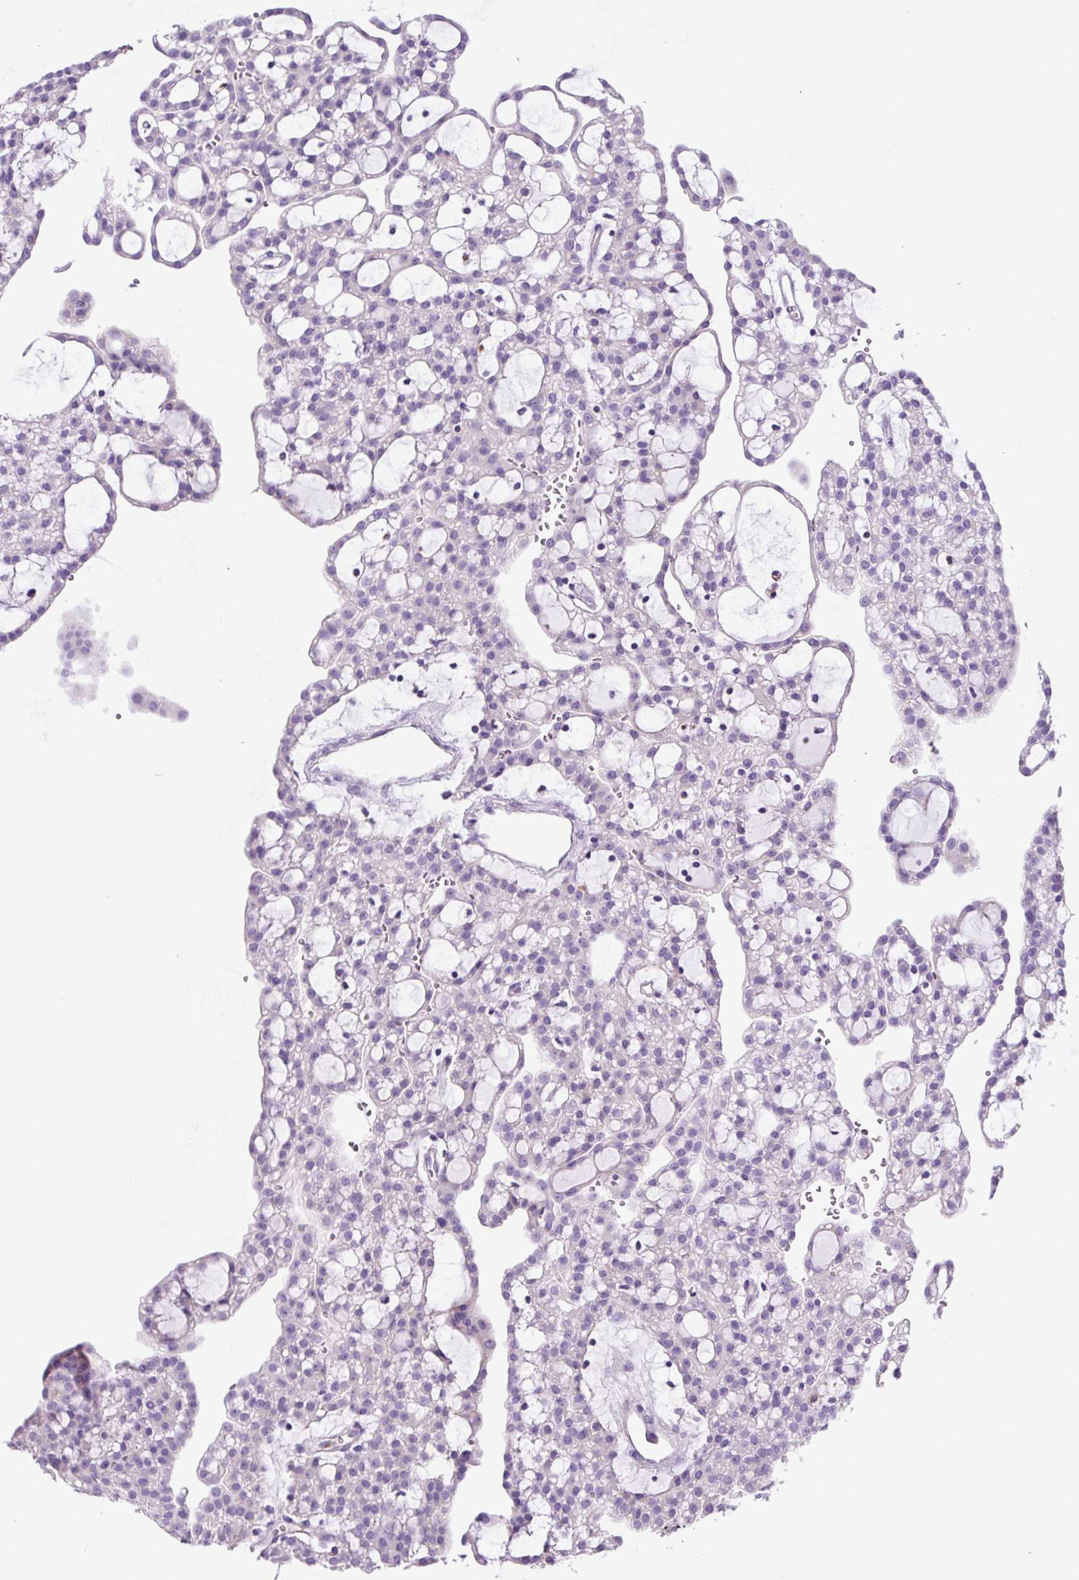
{"staining": {"intensity": "negative", "quantity": "none", "location": "none"}, "tissue": "renal cancer", "cell_type": "Tumor cells", "image_type": "cancer", "snomed": [{"axis": "morphology", "description": "Adenocarcinoma, NOS"}, {"axis": "topography", "description": "Kidney"}], "caption": "Protein analysis of renal cancer (adenocarcinoma) shows no significant positivity in tumor cells.", "gene": "LCN10", "patient": {"sex": "male", "age": 63}}